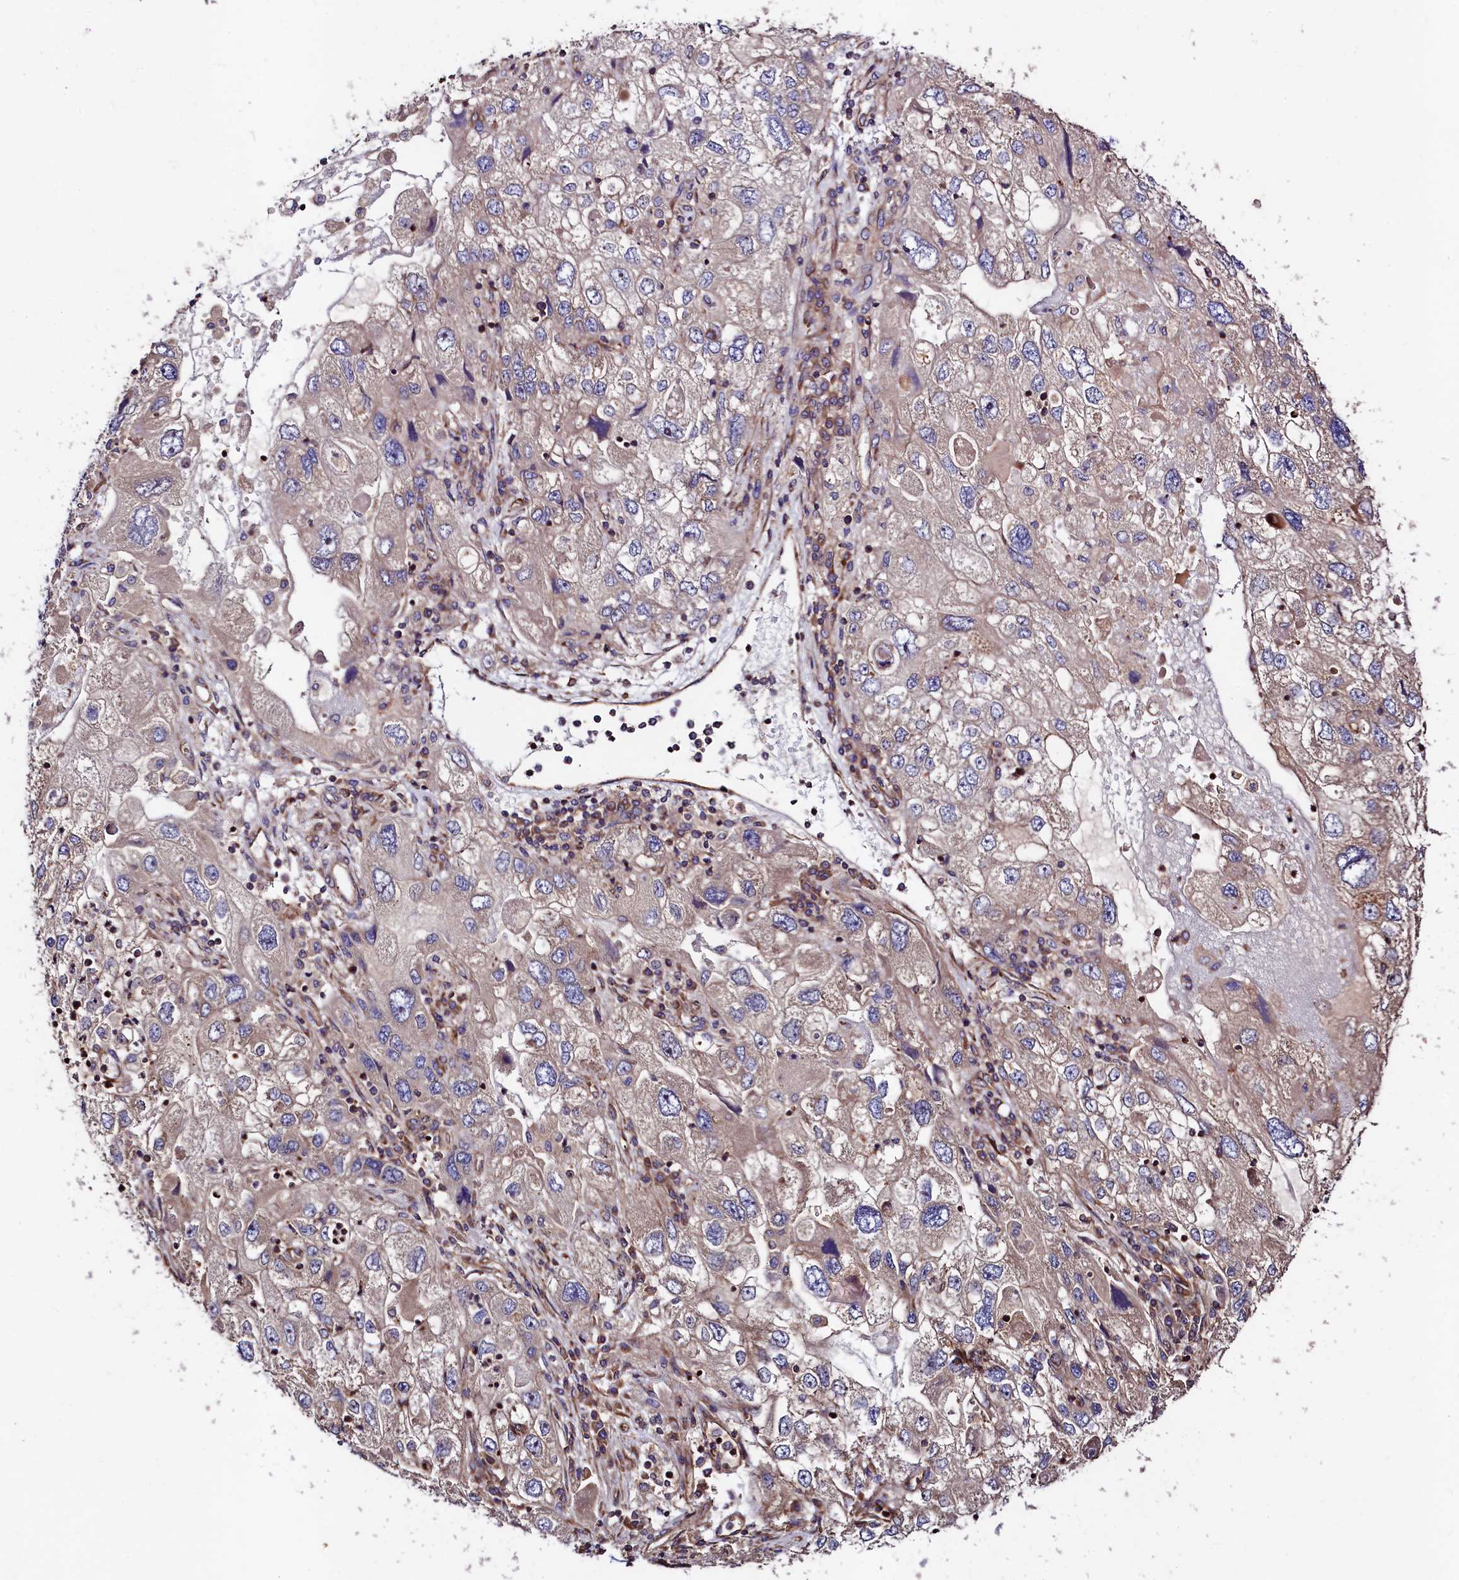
{"staining": {"intensity": "moderate", "quantity": "25%-75%", "location": "cytoplasmic/membranous"}, "tissue": "endometrial cancer", "cell_type": "Tumor cells", "image_type": "cancer", "snomed": [{"axis": "morphology", "description": "Adenocarcinoma, NOS"}, {"axis": "topography", "description": "Endometrium"}], "caption": "Human endometrial adenocarcinoma stained for a protein (brown) displays moderate cytoplasmic/membranous positive expression in approximately 25%-75% of tumor cells.", "gene": "KLHDC4", "patient": {"sex": "female", "age": 49}}